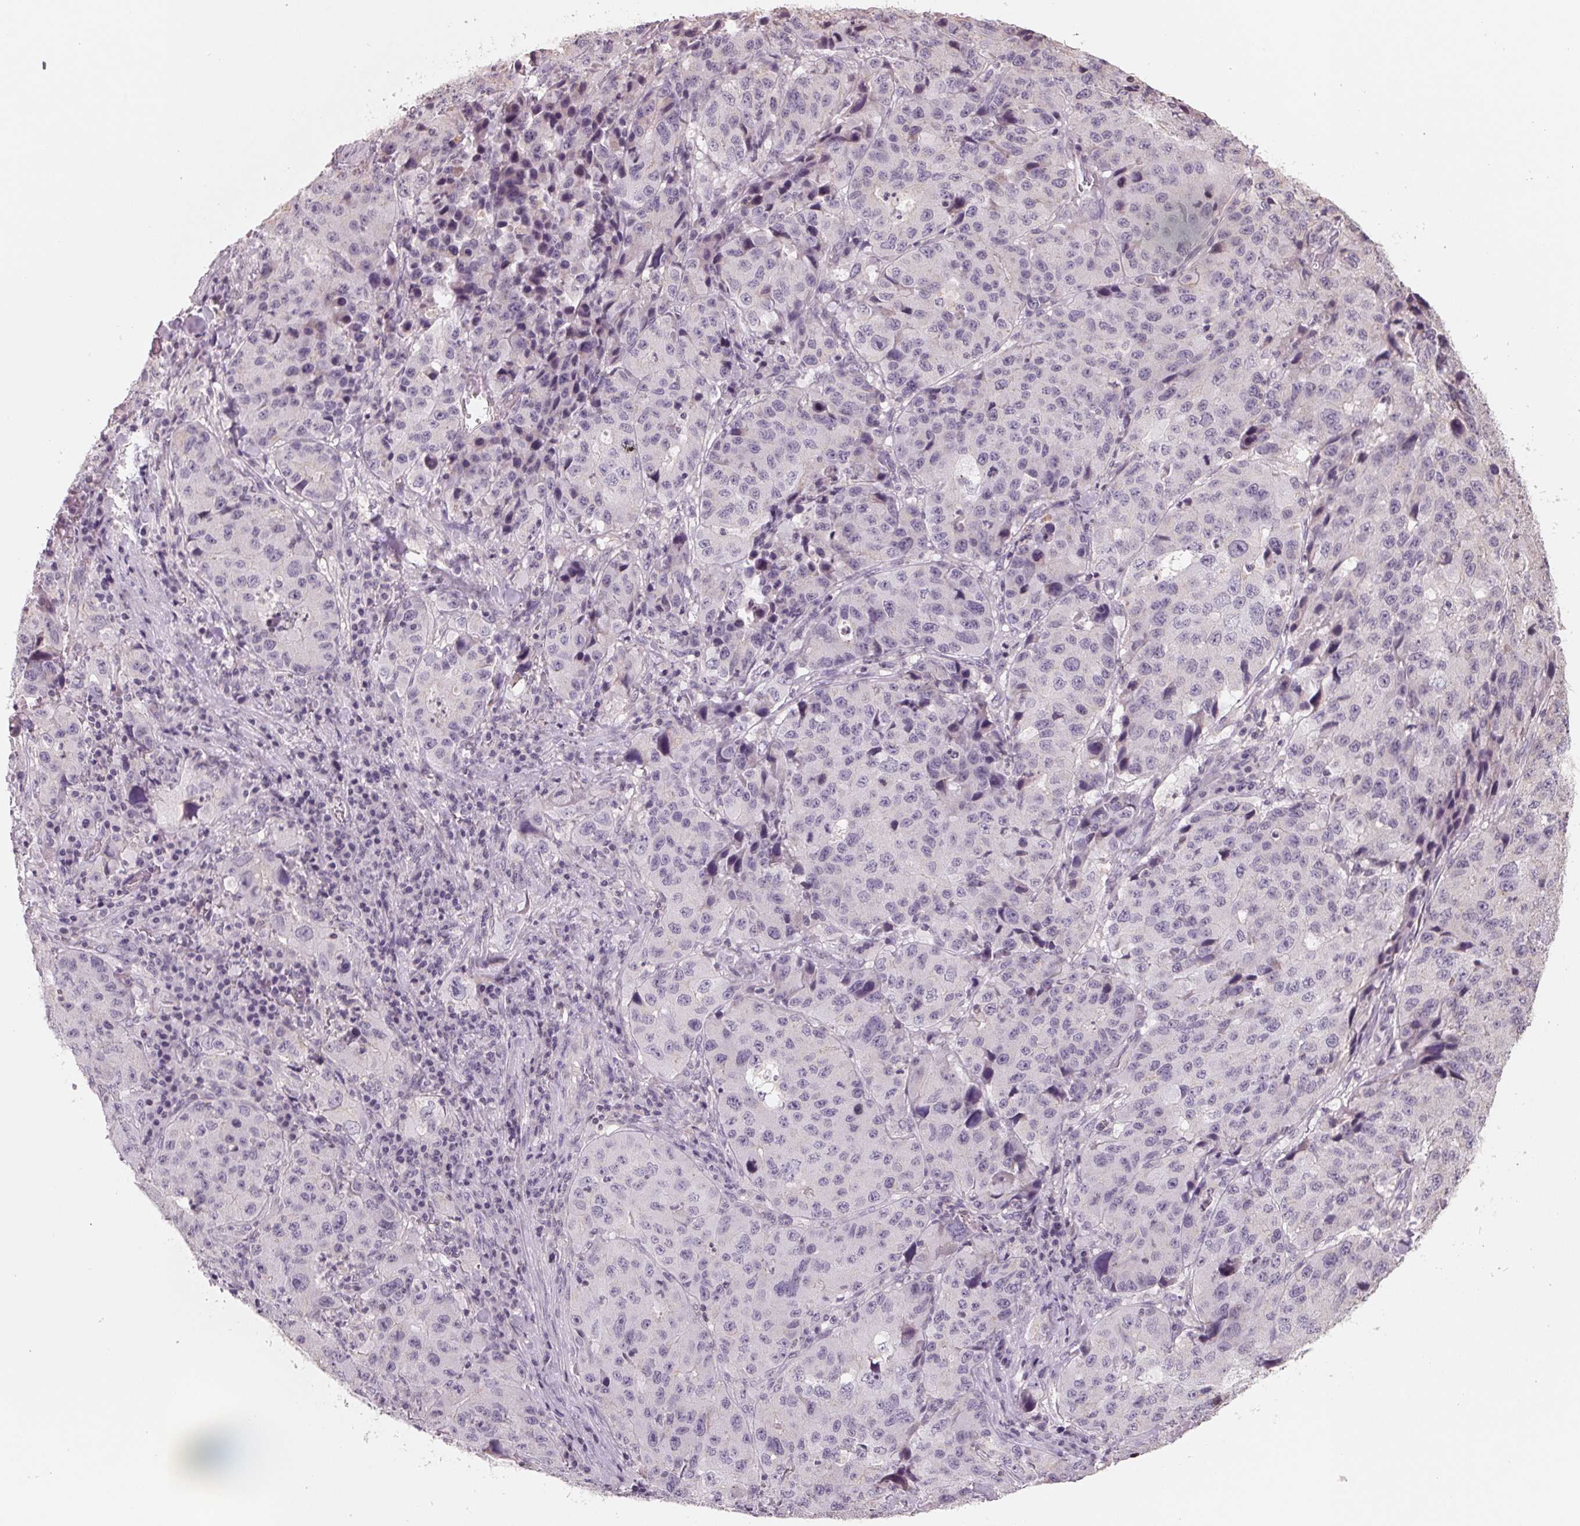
{"staining": {"intensity": "negative", "quantity": "none", "location": "none"}, "tissue": "stomach cancer", "cell_type": "Tumor cells", "image_type": "cancer", "snomed": [{"axis": "morphology", "description": "Adenocarcinoma, NOS"}, {"axis": "topography", "description": "Stomach"}], "caption": "Human stomach adenocarcinoma stained for a protein using IHC demonstrates no positivity in tumor cells.", "gene": "FTCD", "patient": {"sex": "male", "age": 71}}